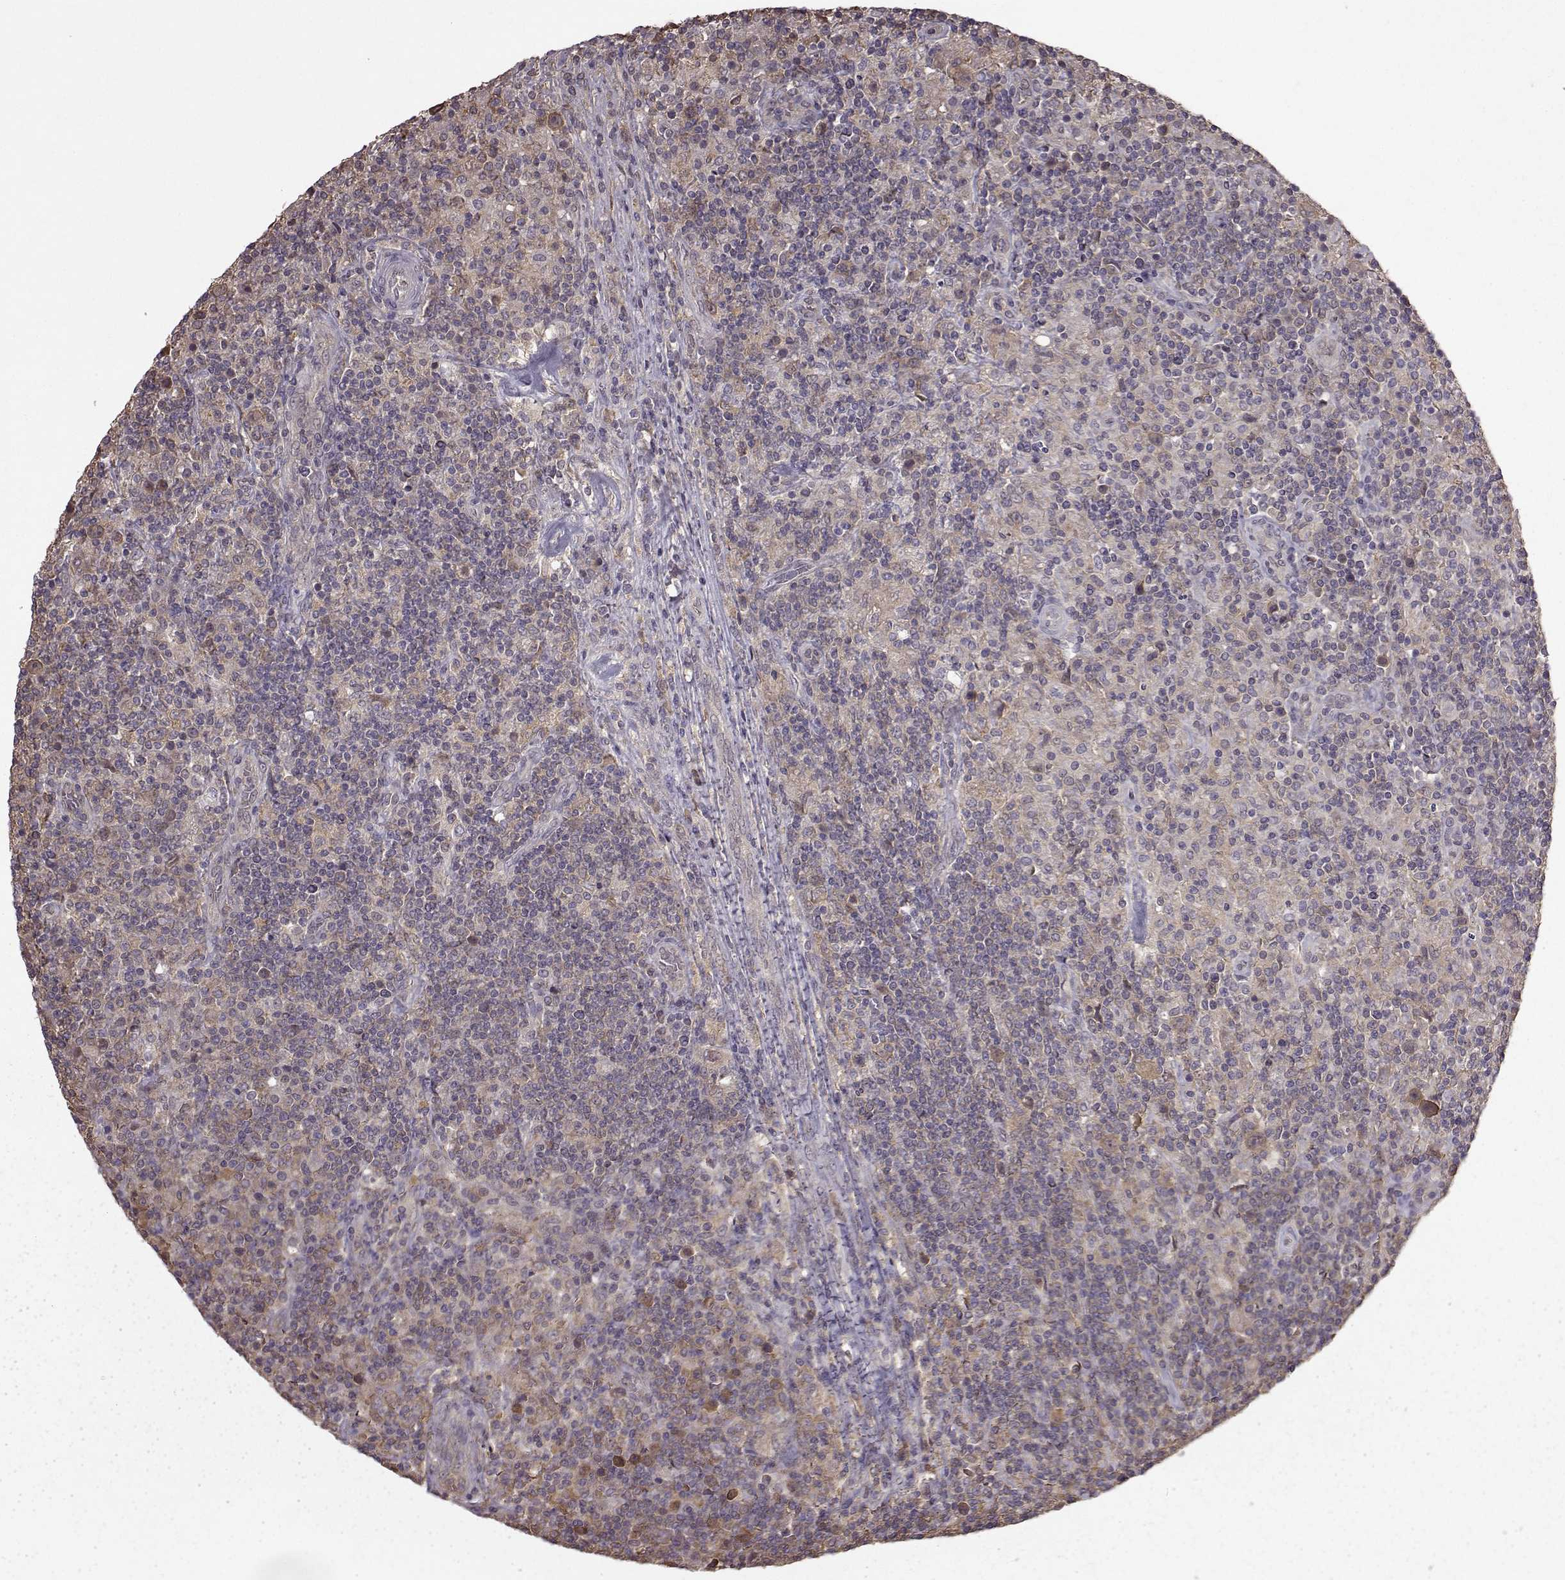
{"staining": {"intensity": "negative", "quantity": "none", "location": "none"}, "tissue": "lymphoma", "cell_type": "Tumor cells", "image_type": "cancer", "snomed": [{"axis": "morphology", "description": "Hodgkin's disease, NOS"}, {"axis": "topography", "description": "Lymph node"}], "caption": "Micrograph shows no protein expression in tumor cells of lymphoma tissue.", "gene": "NME1-NME2", "patient": {"sex": "male", "age": 70}}